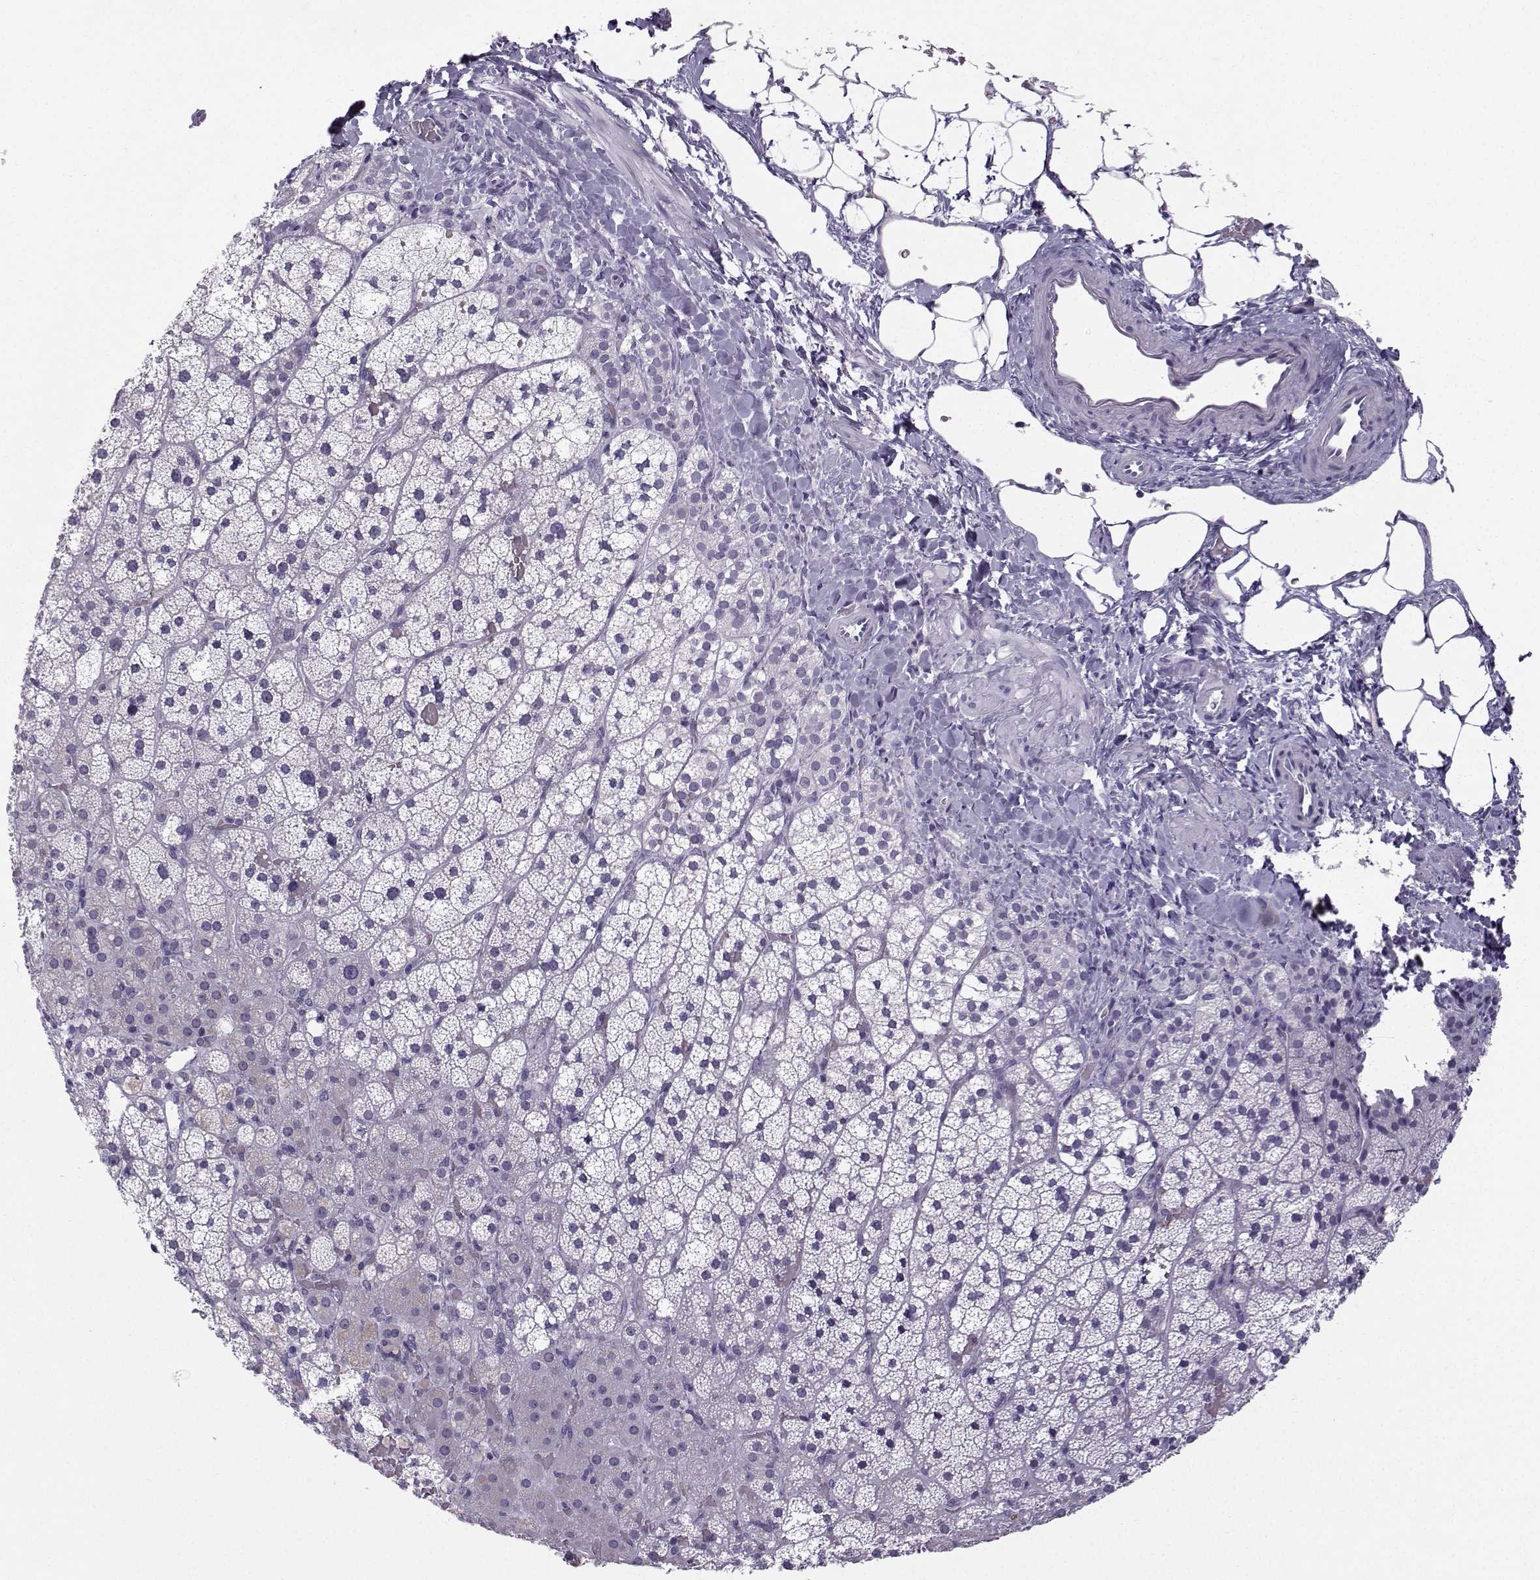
{"staining": {"intensity": "strong", "quantity": "<25%", "location": "cytoplasmic/membranous"}, "tissue": "adrenal gland", "cell_type": "Glandular cells", "image_type": "normal", "snomed": [{"axis": "morphology", "description": "Normal tissue, NOS"}, {"axis": "topography", "description": "Adrenal gland"}], "caption": "This histopathology image demonstrates immunohistochemistry (IHC) staining of unremarkable adrenal gland, with medium strong cytoplasmic/membranous expression in approximately <25% of glandular cells.", "gene": "ZBTB8B", "patient": {"sex": "male", "age": 53}}